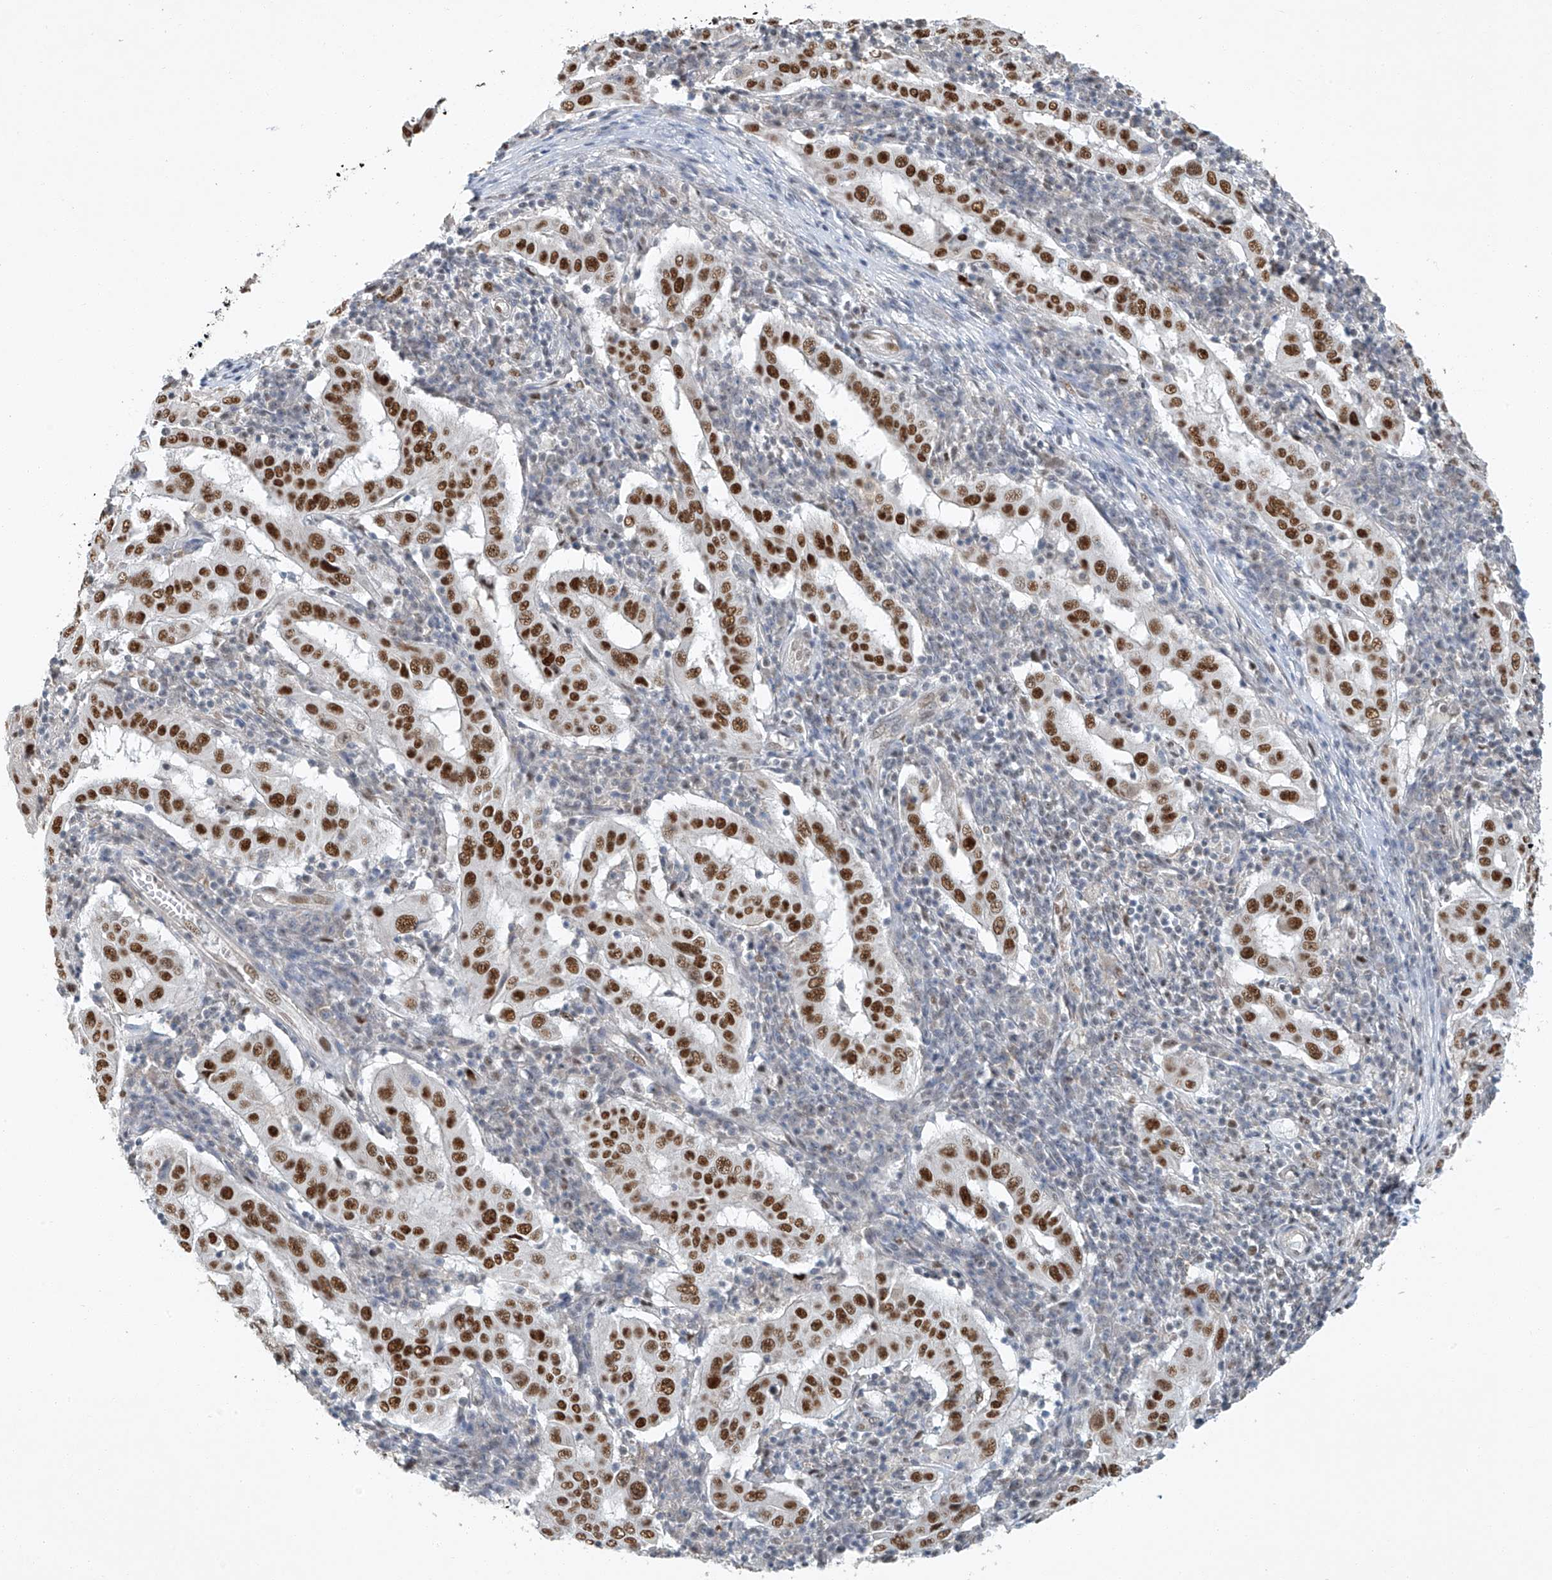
{"staining": {"intensity": "strong", "quantity": ">75%", "location": "nuclear"}, "tissue": "pancreatic cancer", "cell_type": "Tumor cells", "image_type": "cancer", "snomed": [{"axis": "morphology", "description": "Adenocarcinoma, NOS"}, {"axis": "topography", "description": "Pancreas"}], "caption": "Immunohistochemistry histopathology image of neoplastic tissue: human pancreatic cancer stained using IHC displays high levels of strong protein expression localized specifically in the nuclear of tumor cells, appearing as a nuclear brown color.", "gene": "TAF8", "patient": {"sex": "male", "age": 63}}